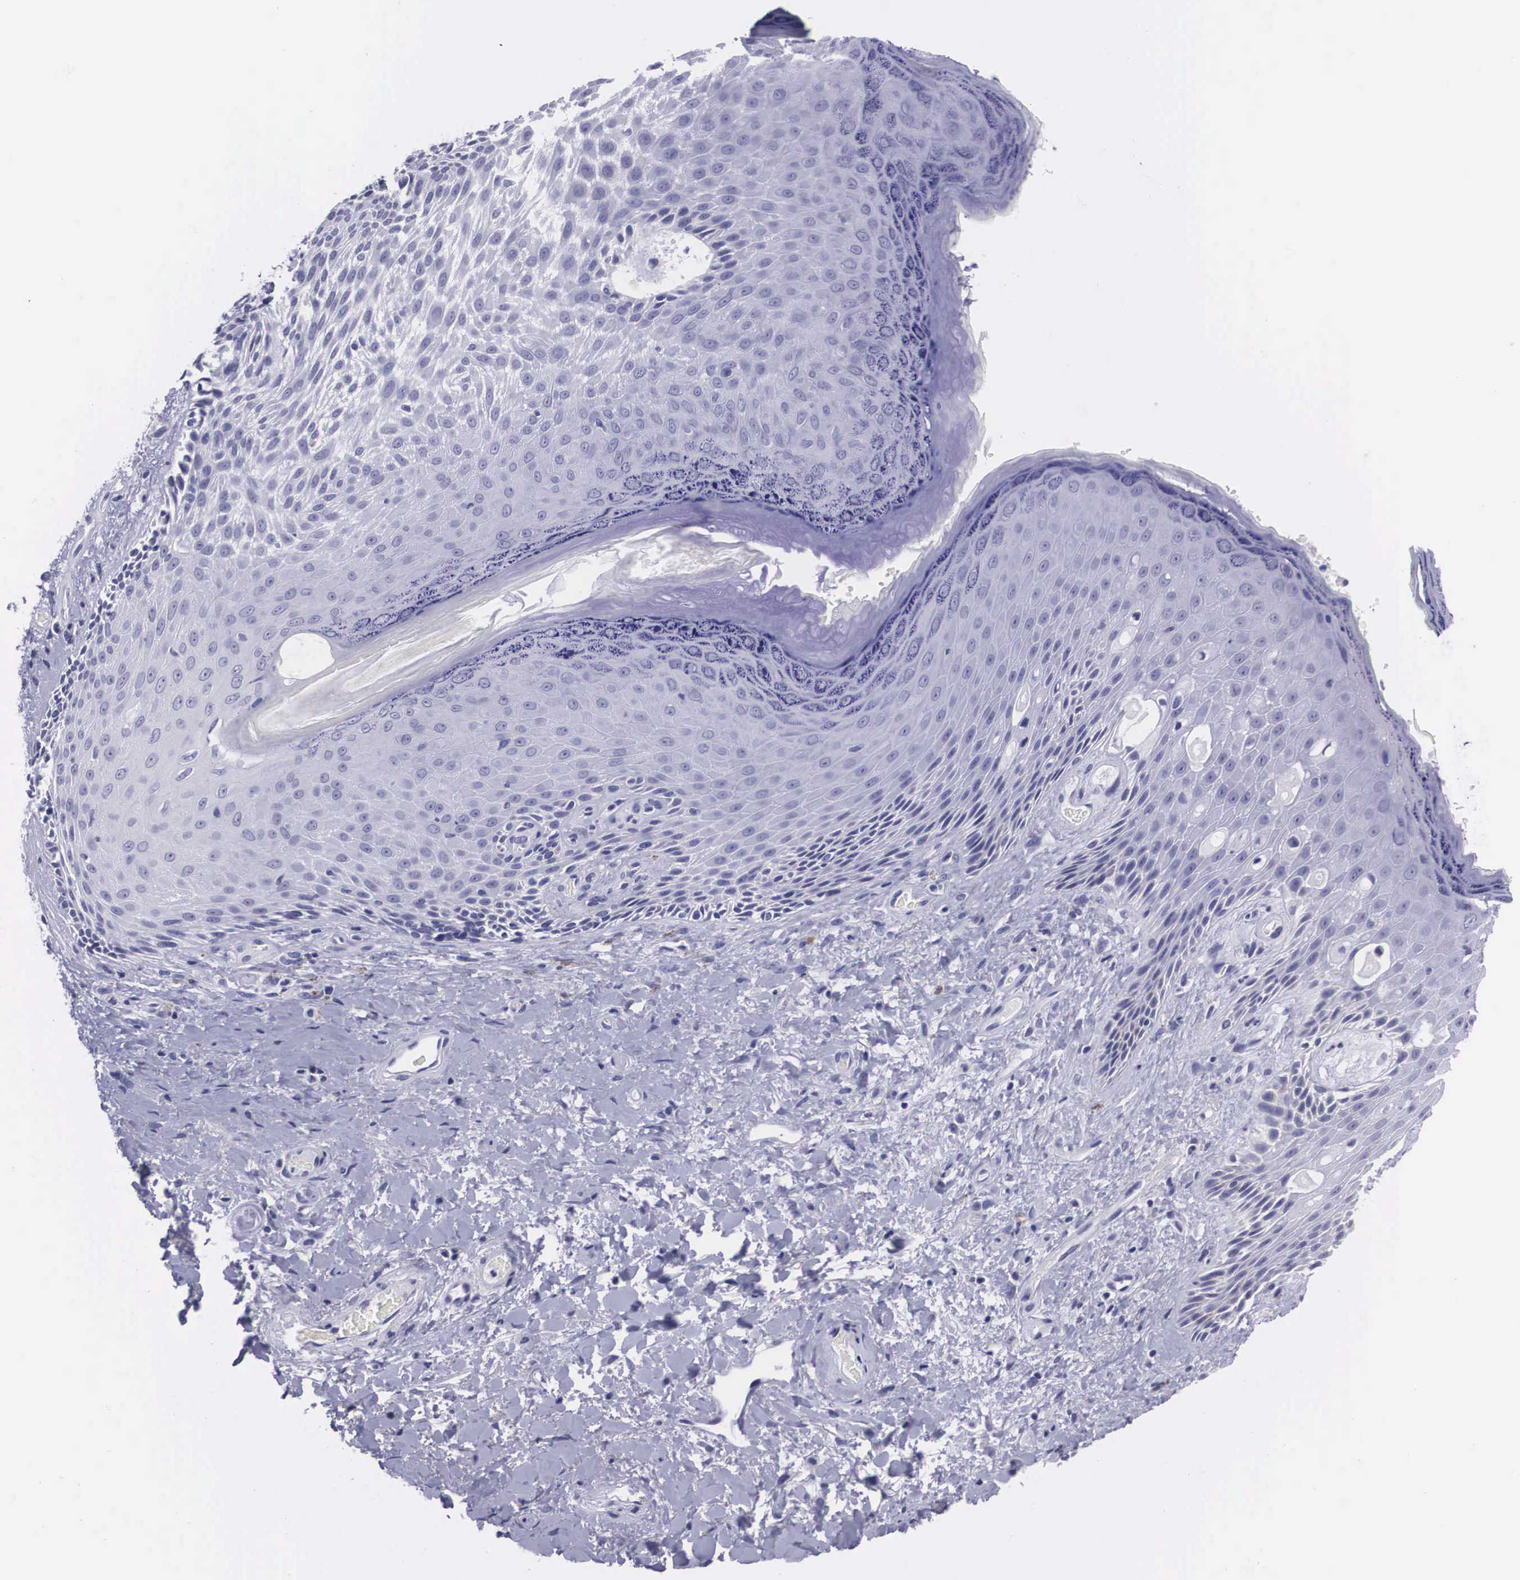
{"staining": {"intensity": "negative", "quantity": "none", "location": "none"}, "tissue": "skin", "cell_type": "Epidermal cells", "image_type": "normal", "snomed": [{"axis": "morphology", "description": "Normal tissue, NOS"}, {"axis": "topography", "description": "Anal"}], "caption": "Immunohistochemistry (IHC) micrograph of unremarkable human skin stained for a protein (brown), which reveals no positivity in epidermal cells.", "gene": "C22orf31", "patient": {"sex": "male", "age": 78}}